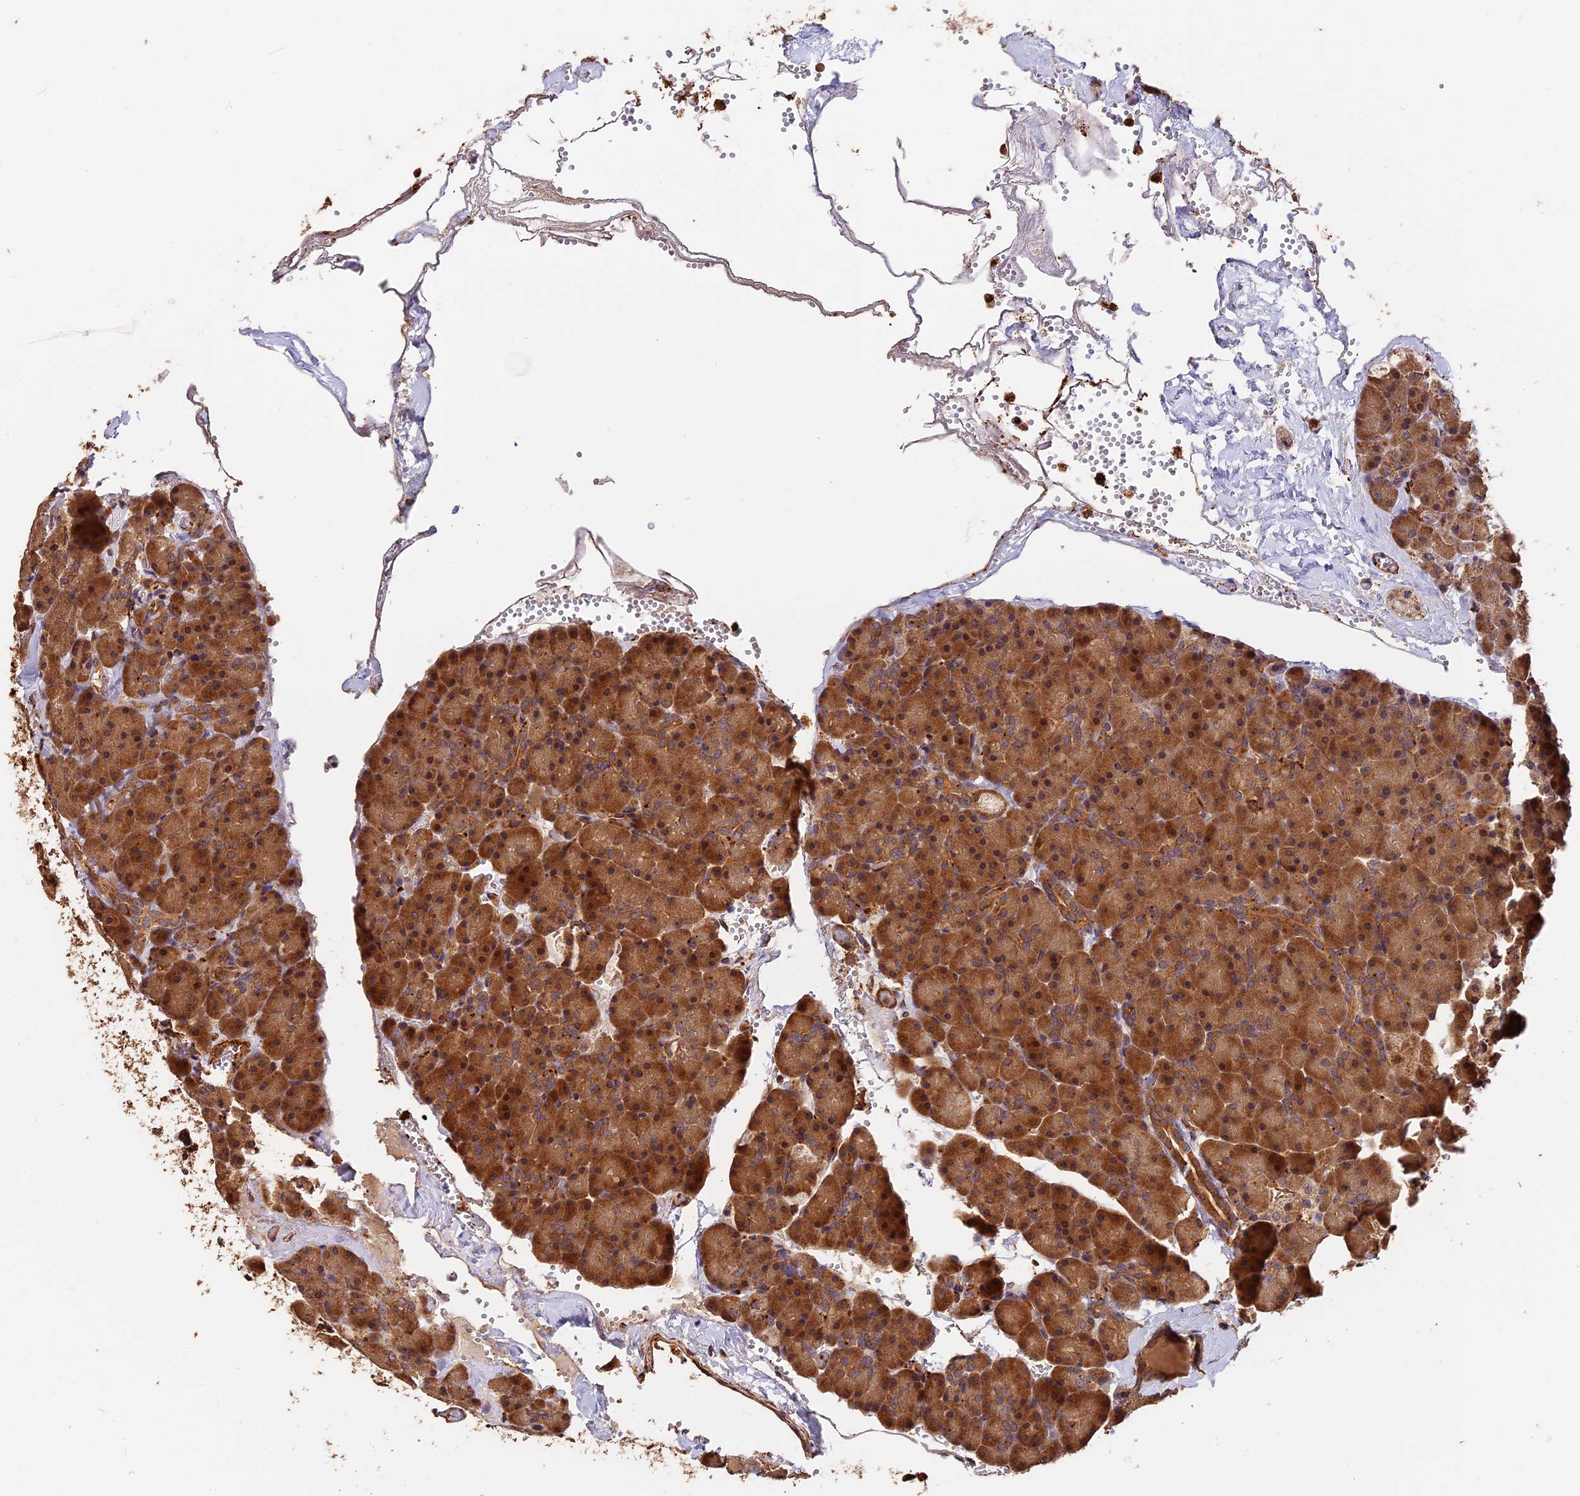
{"staining": {"intensity": "strong", "quantity": ">75%", "location": "cytoplasmic/membranous,nuclear"}, "tissue": "pancreas", "cell_type": "Exocrine glandular cells", "image_type": "normal", "snomed": [{"axis": "morphology", "description": "Normal tissue, NOS"}, {"axis": "topography", "description": "Pancreas"}], "caption": "Immunohistochemistry (DAB (3,3'-diaminobenzidine)) staining of normal human pancreas demonstrates strong cytoplasmic/membranous,nuclear protein expression in about >75% of exocrine glandular cells.", "gene": "MMP15", "patient": {"sex": "male", "age": 36}}